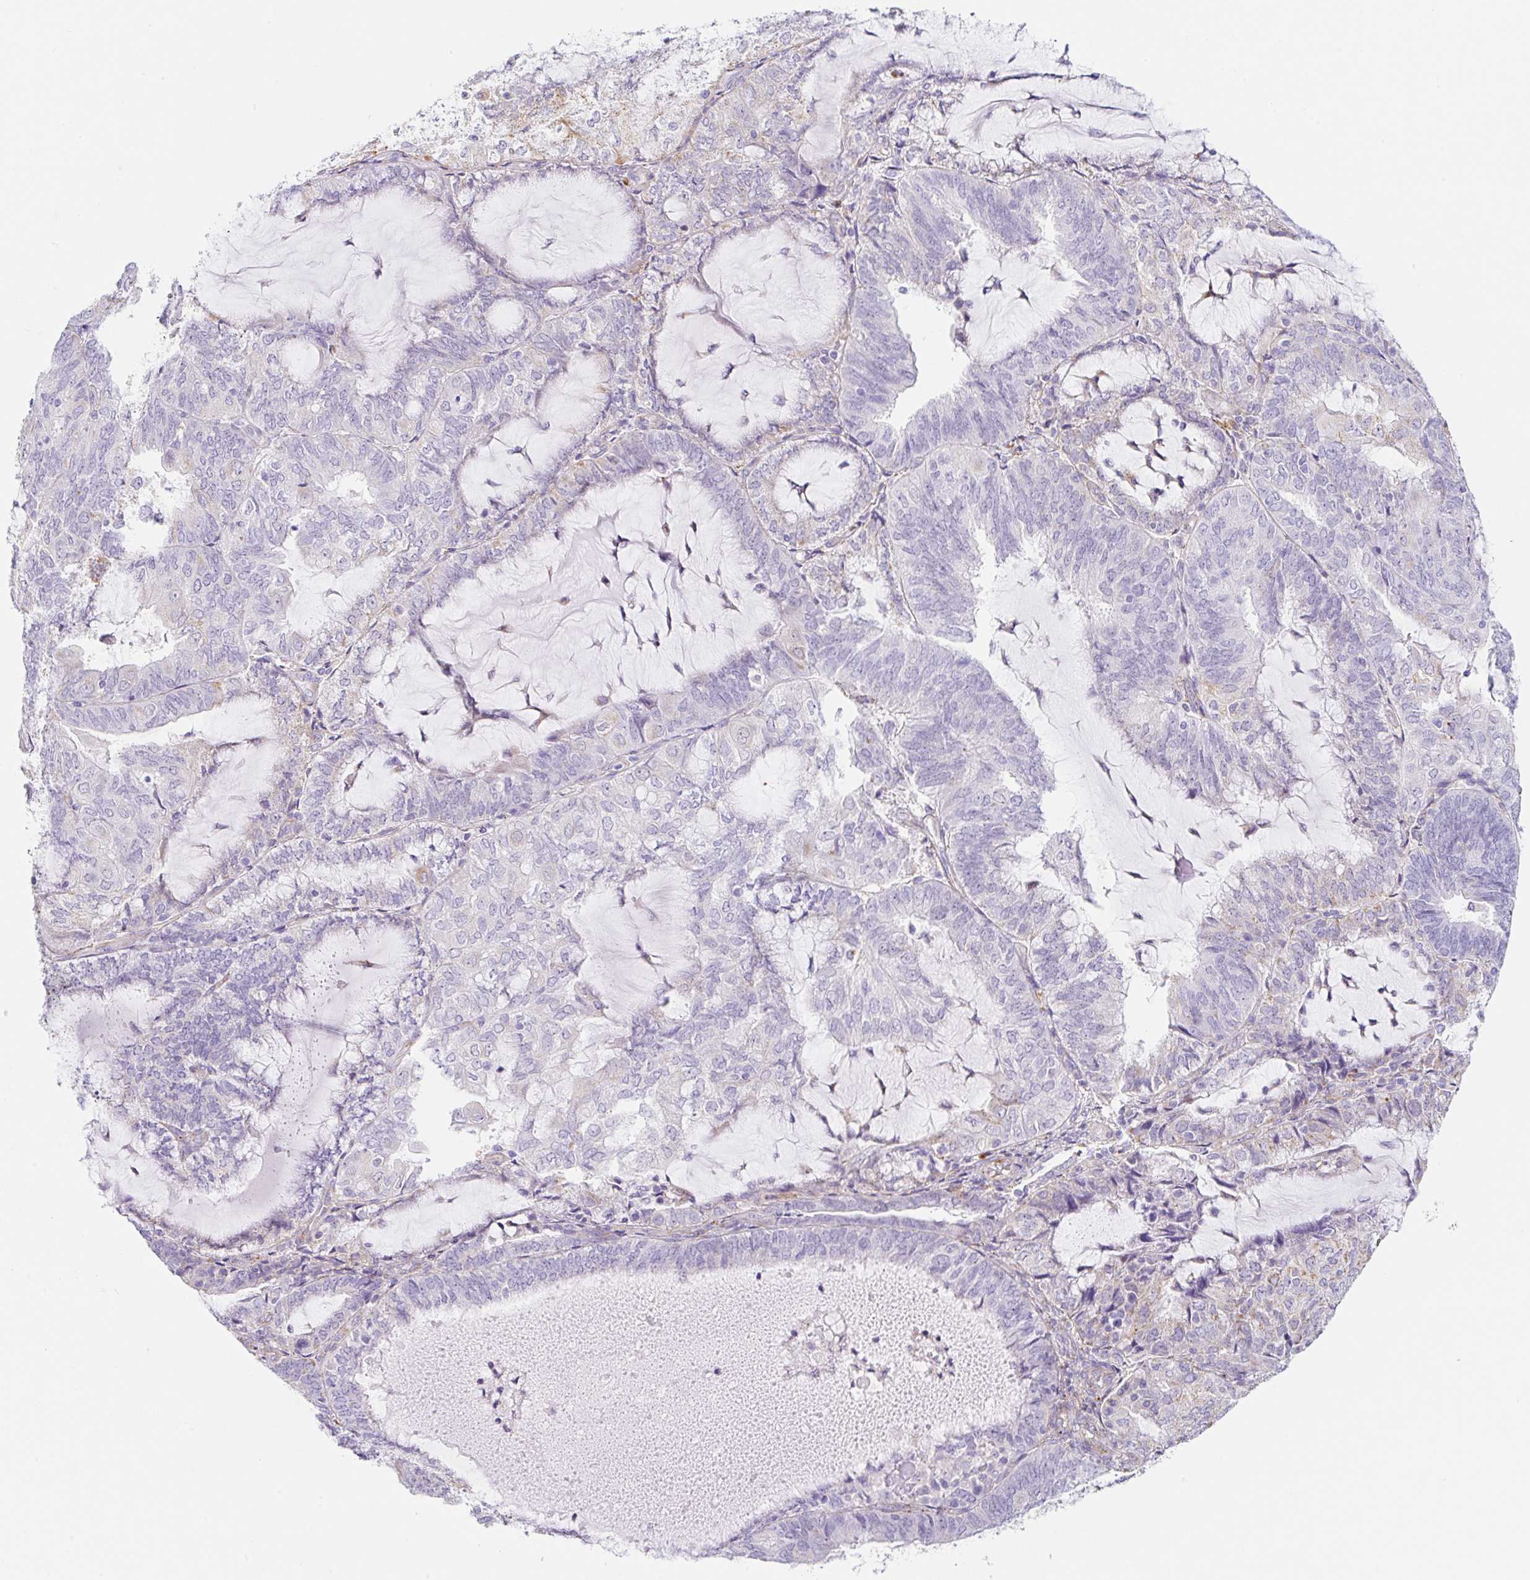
{"staining": {"intensity": "weak", "quantity": "<25%", "location": "cytoplasmic/membranous"}, "tissue": "endometrial cancer", "cell_type": "Tumor cells", "image_type": "cancer", "snomed": [{"axis": "morphology", "description": "Adenocarcinoma, NOS"}, {"axis": "topography", "description": "Endometrium"}], "caption": "Histopathology image shows no protein positivity in tumor cells of endometrial cancer (adenocarcinoma) tissue.", "gene": "DKK4", "patient": {"sex": "female", "age": 81}}